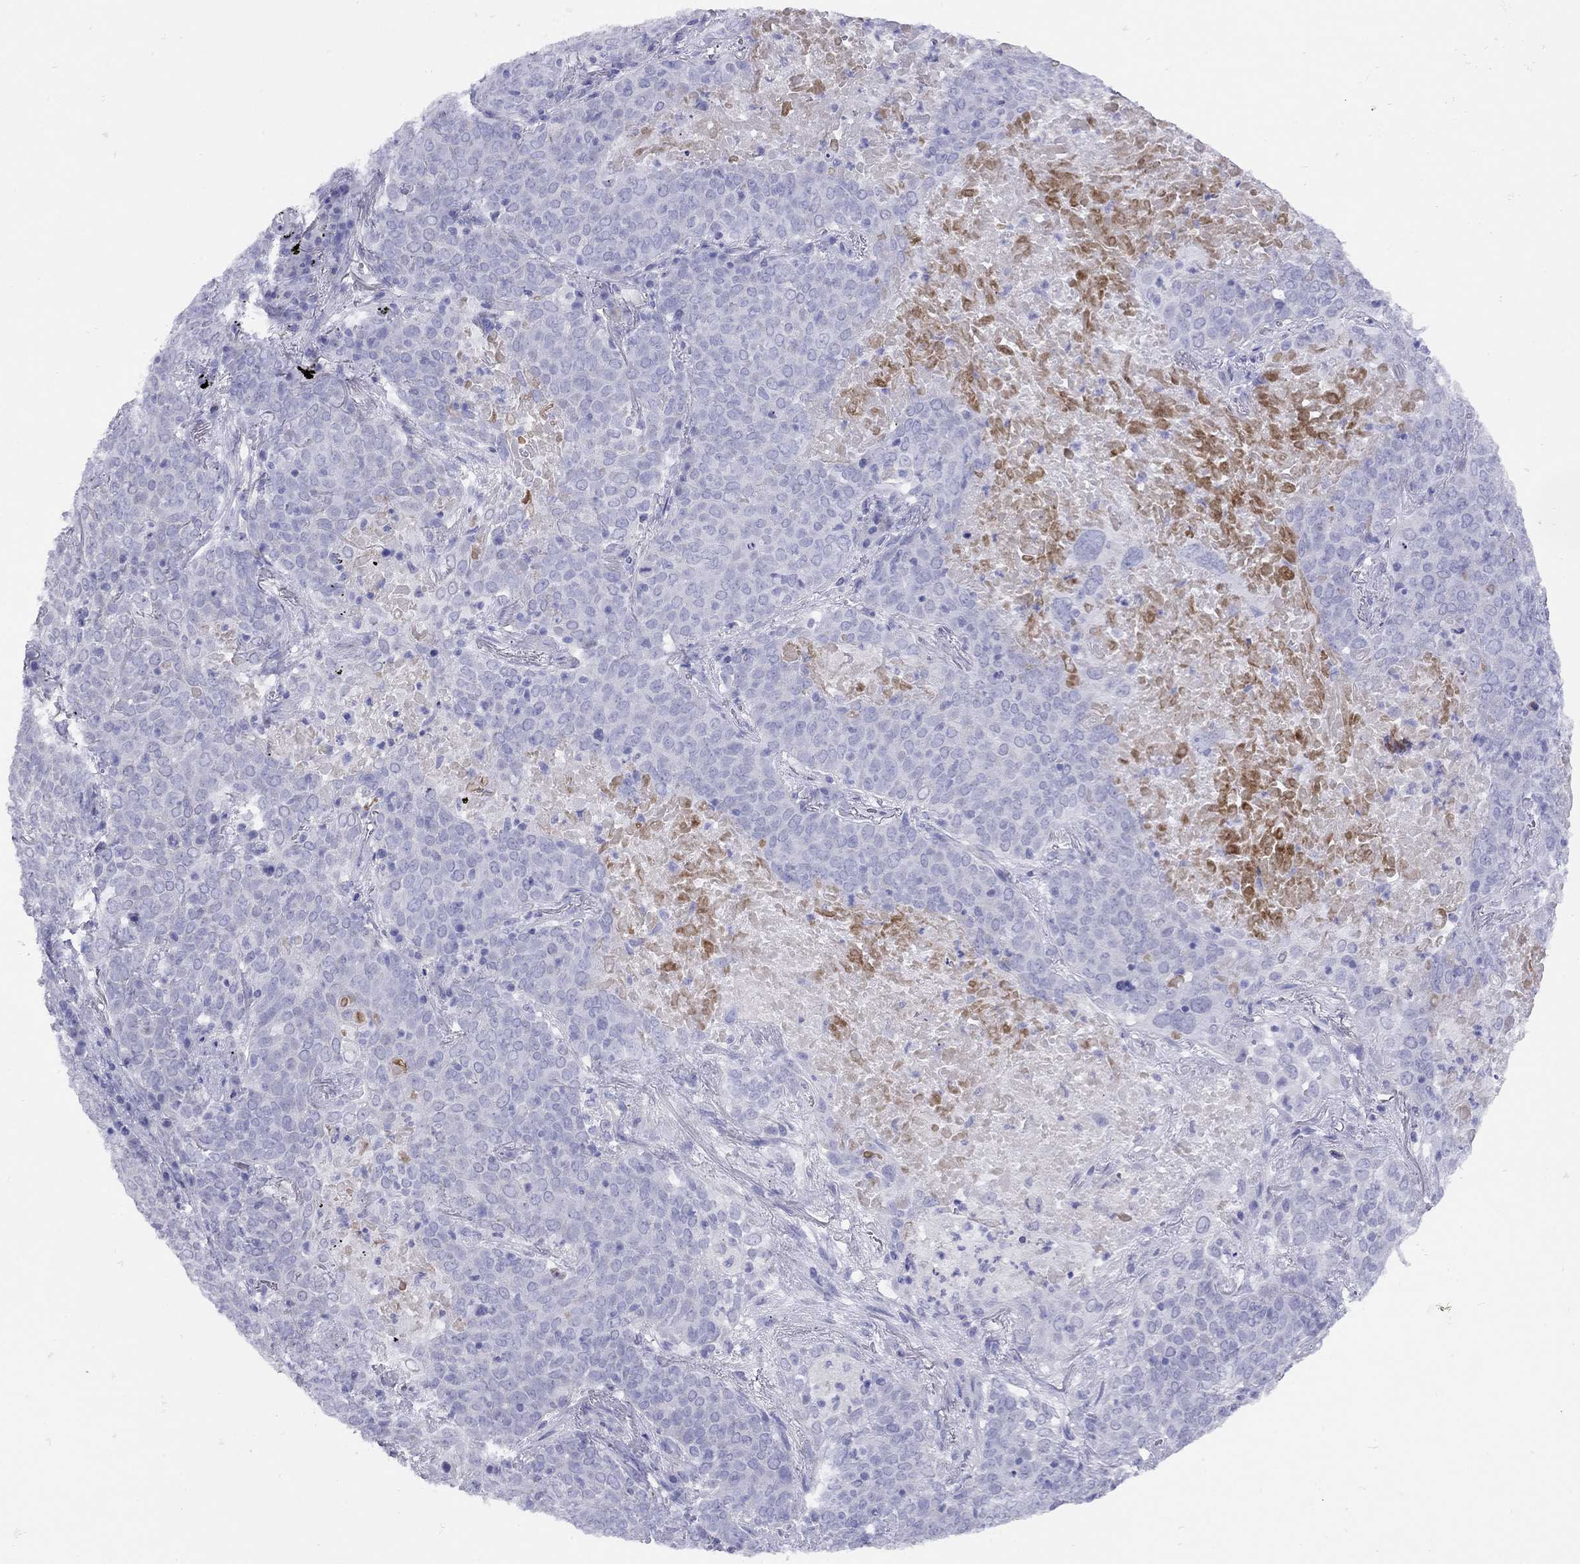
{"staining": {"intensity": "negative", "quantity": "none", "location": "none"}, "tissue": "lung cancer", "cell_type": "Tumor cells", "image_type": "cancer", "snomed": [{"axis": "morphology", "description": "Squamous cell carcinoma, NOS"}, {"axis": "topography", "description": "Lung"}], "caption": "Lung cancer was stained to show a protein in brown. There is no significant staining in tumor cells.", "gene": "GRIA2", "patient": {"sex": "male", "age": 82}}